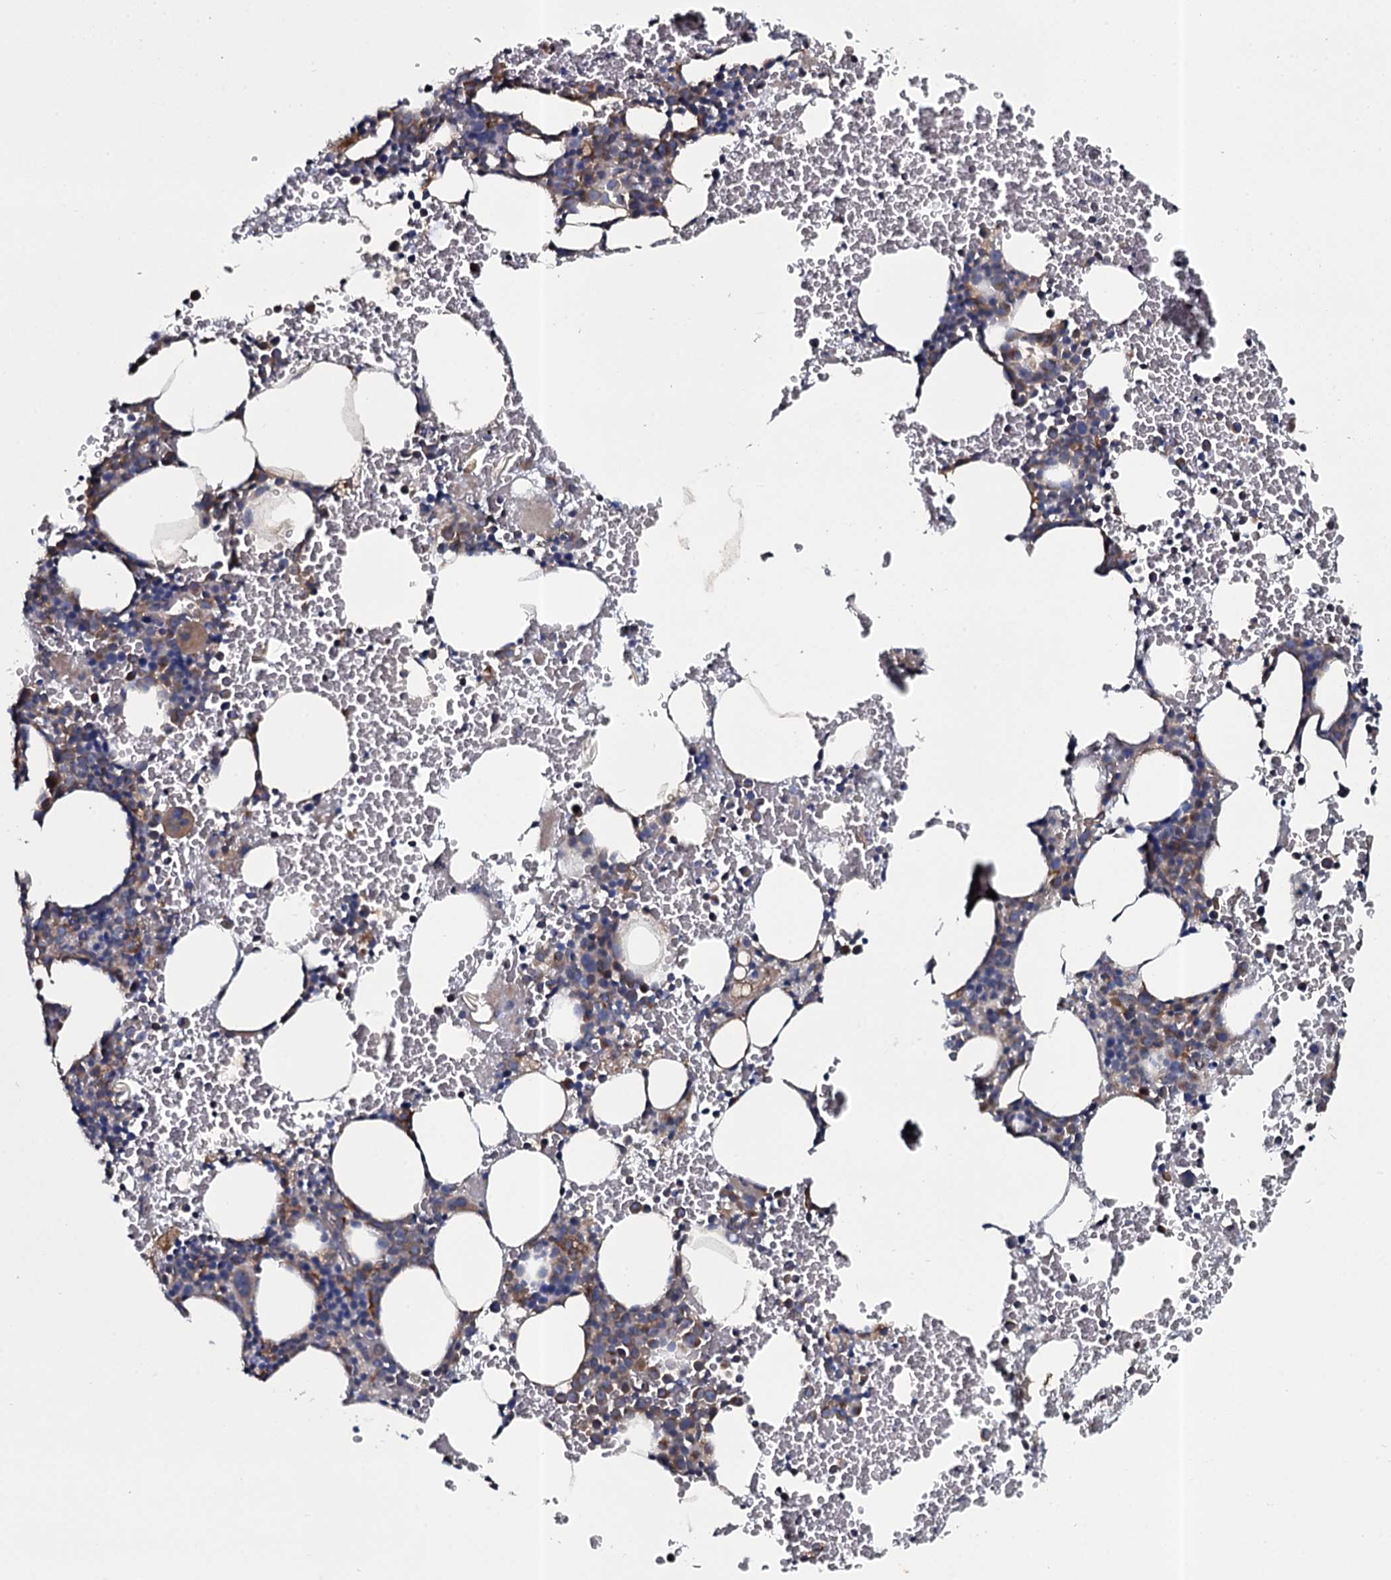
{"staining": {"intensity": "moderate", "quantity": "<25%", "location": "cytoplasmic/membranous"}, "tissue": "bone marrow", "cell_type": "Hematopoietic cells", "image_type": "normal", "snomed": [{"axis": "morphology", "description": "Normal tissue, NOS"}, {"axis": "morphology", "description": "Inflammation, NOS"}, {"axis": "topography", "description": "Bone marrow"}], "caption": "This image displays normal bone marrow stained with immunohistochemistry (IHC) to label a protein in brown. The cytoplasmic/membranous of hematopoietic cells show moderate positivity for the protein. Nuclei are counter-stained blue.", "gene": "TMEM151A", "patient": {"sex": "female", "age": 78}}